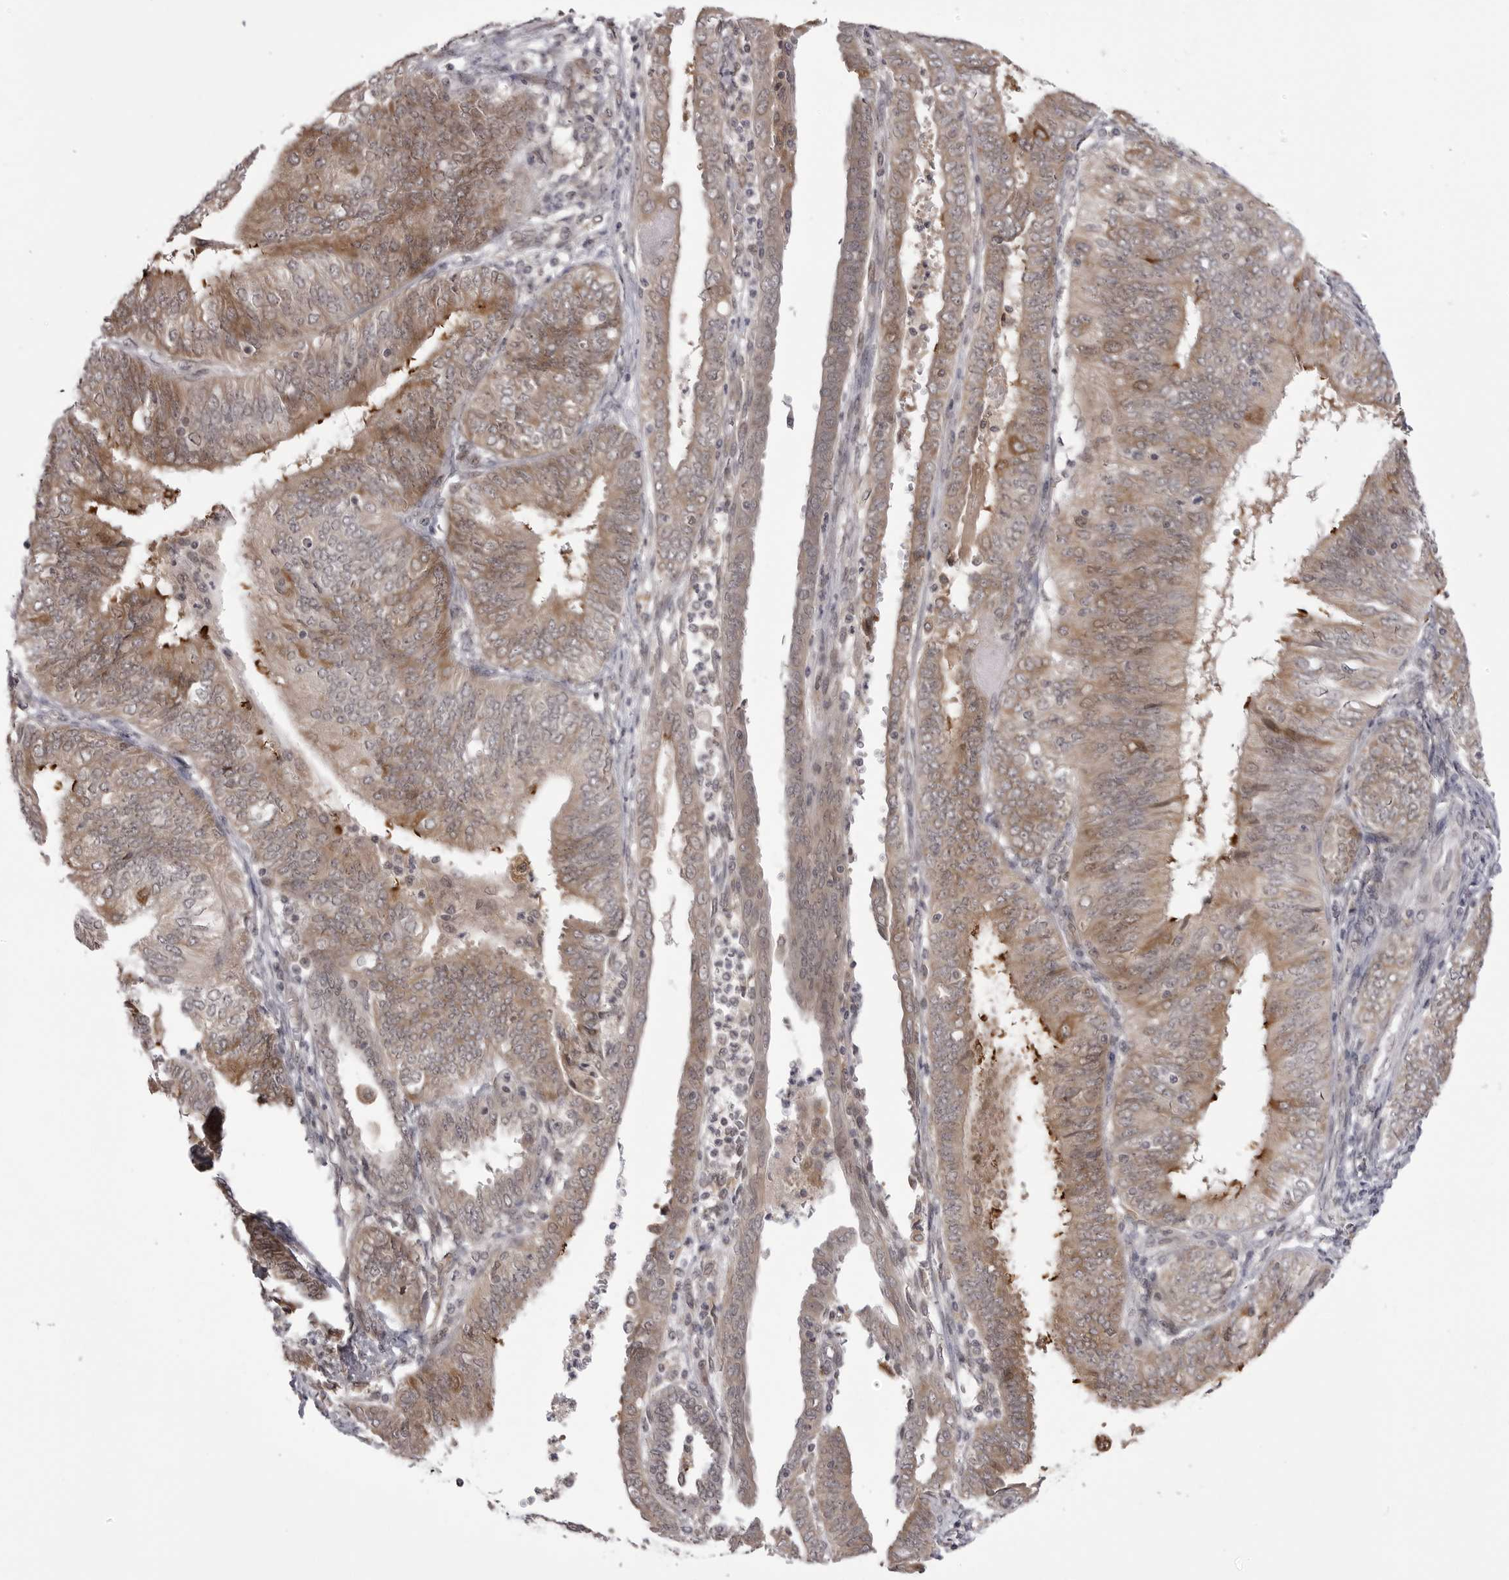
{"staining": {"intensity": "moderate", "quantity": ">75%", "location": "cytoplasmic/membranous"}, "tissue": "endometrial cancer", "cell_type": "Tumor cells", "image_type": "cancer", "snomed": [{"axis": "morphology", "description": "Adenocarcinoma, NOS"}, {"axis": "topography", "description": "Endometrium"}], "caption": "This is an image of immunohistochemistry (IHC) staining of endometrial adenocarcinoma, which shows moderate staining in the cytoplasmic/membranous of tumor cells.", "gene": "PTK2B", "patient": {"sex": "female", "age": 58}}